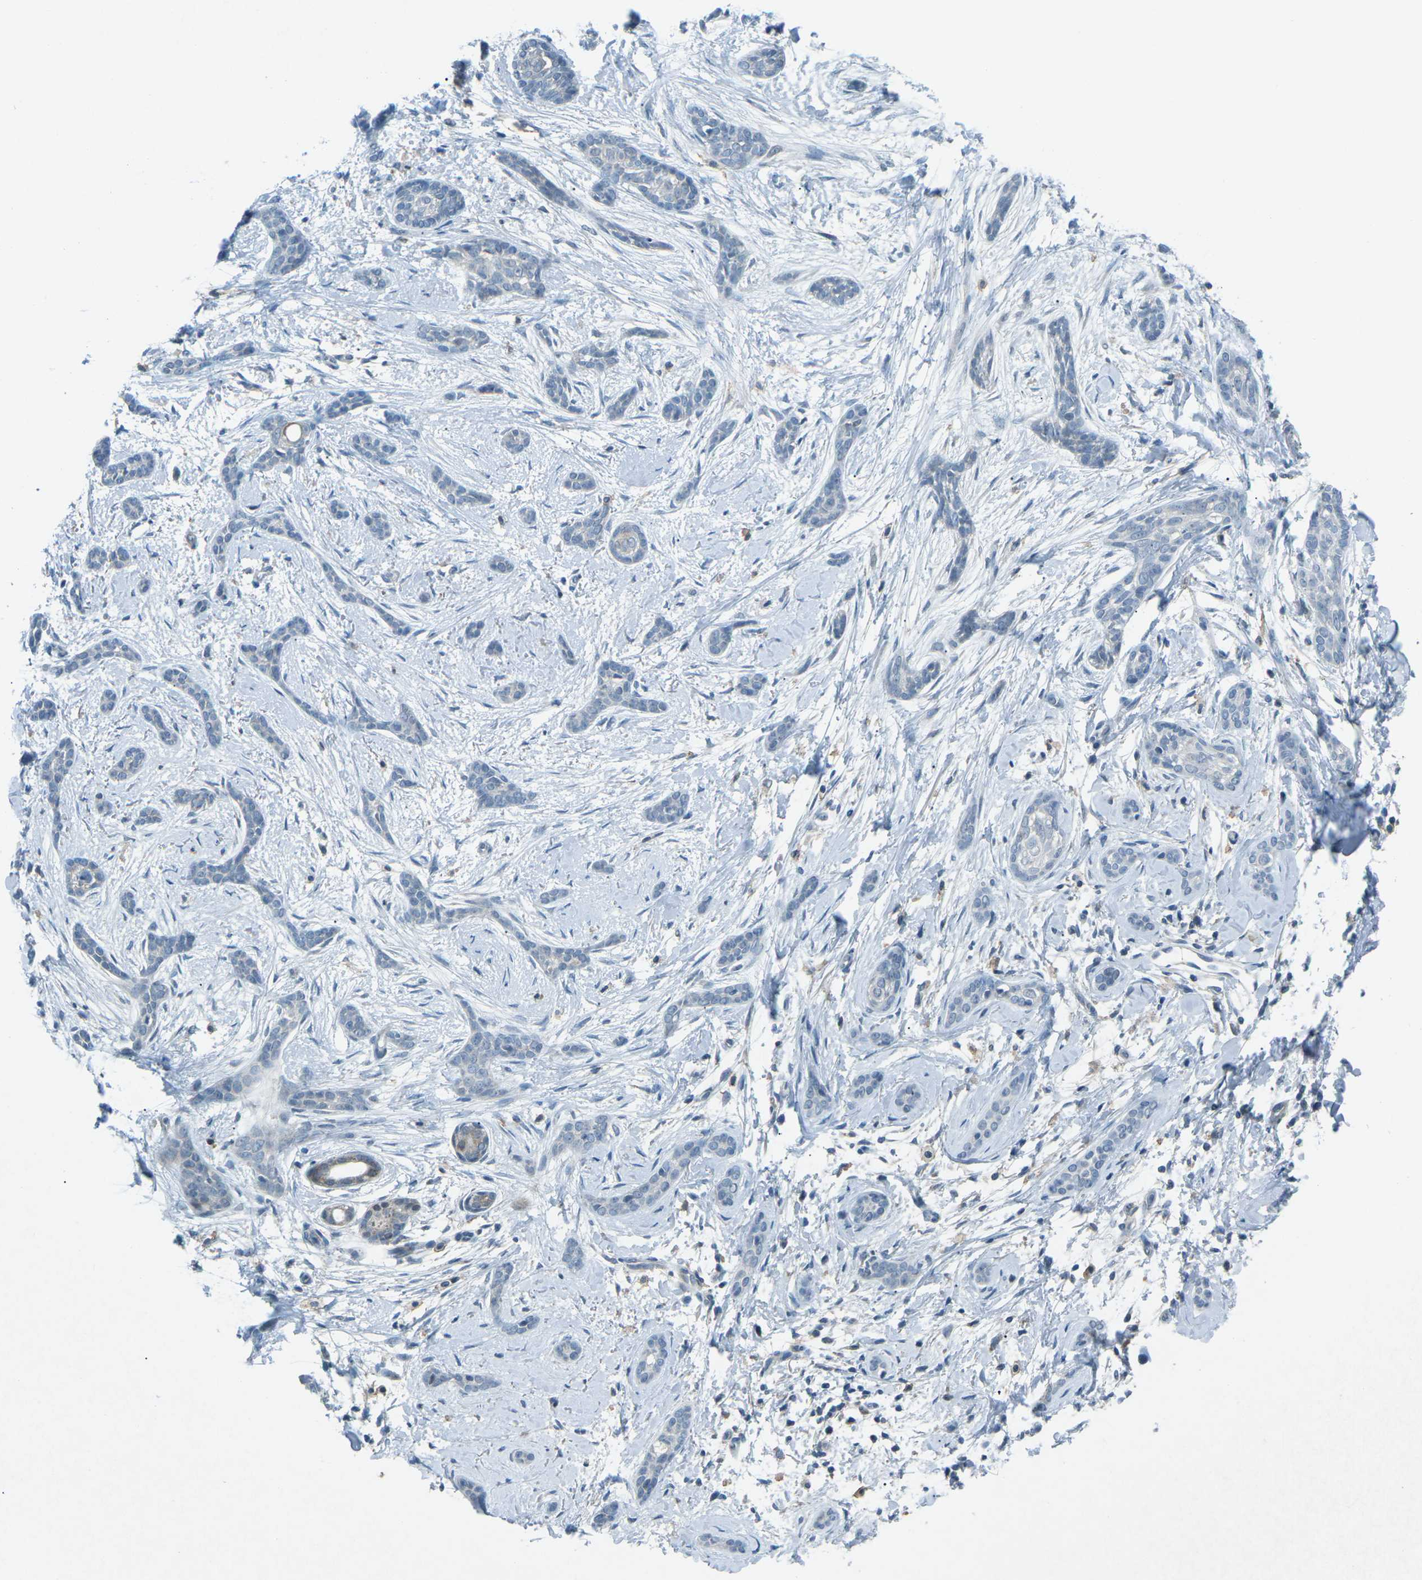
{"staining": {"intensity": "negative", "quantity": "none", "location": "none"}, "tissue": "skin cancer", "cell_type": "Tumor cells", "image_type": "cancer", "snomed": [{"axis": "morphology", "description": "Basal cell carcinoma"}, {"axis": "morphology", "description": "Adnexal tumor, benign"}, {"axis": "topography", "description": "Skin"}], "caption": "Immunohistochemistry (IHC) of basal cell carcinoma (skin) reveals no expression in tumor cells.", "gene": "PRKCA", "patient": {"sex": "female", "age": 42}}